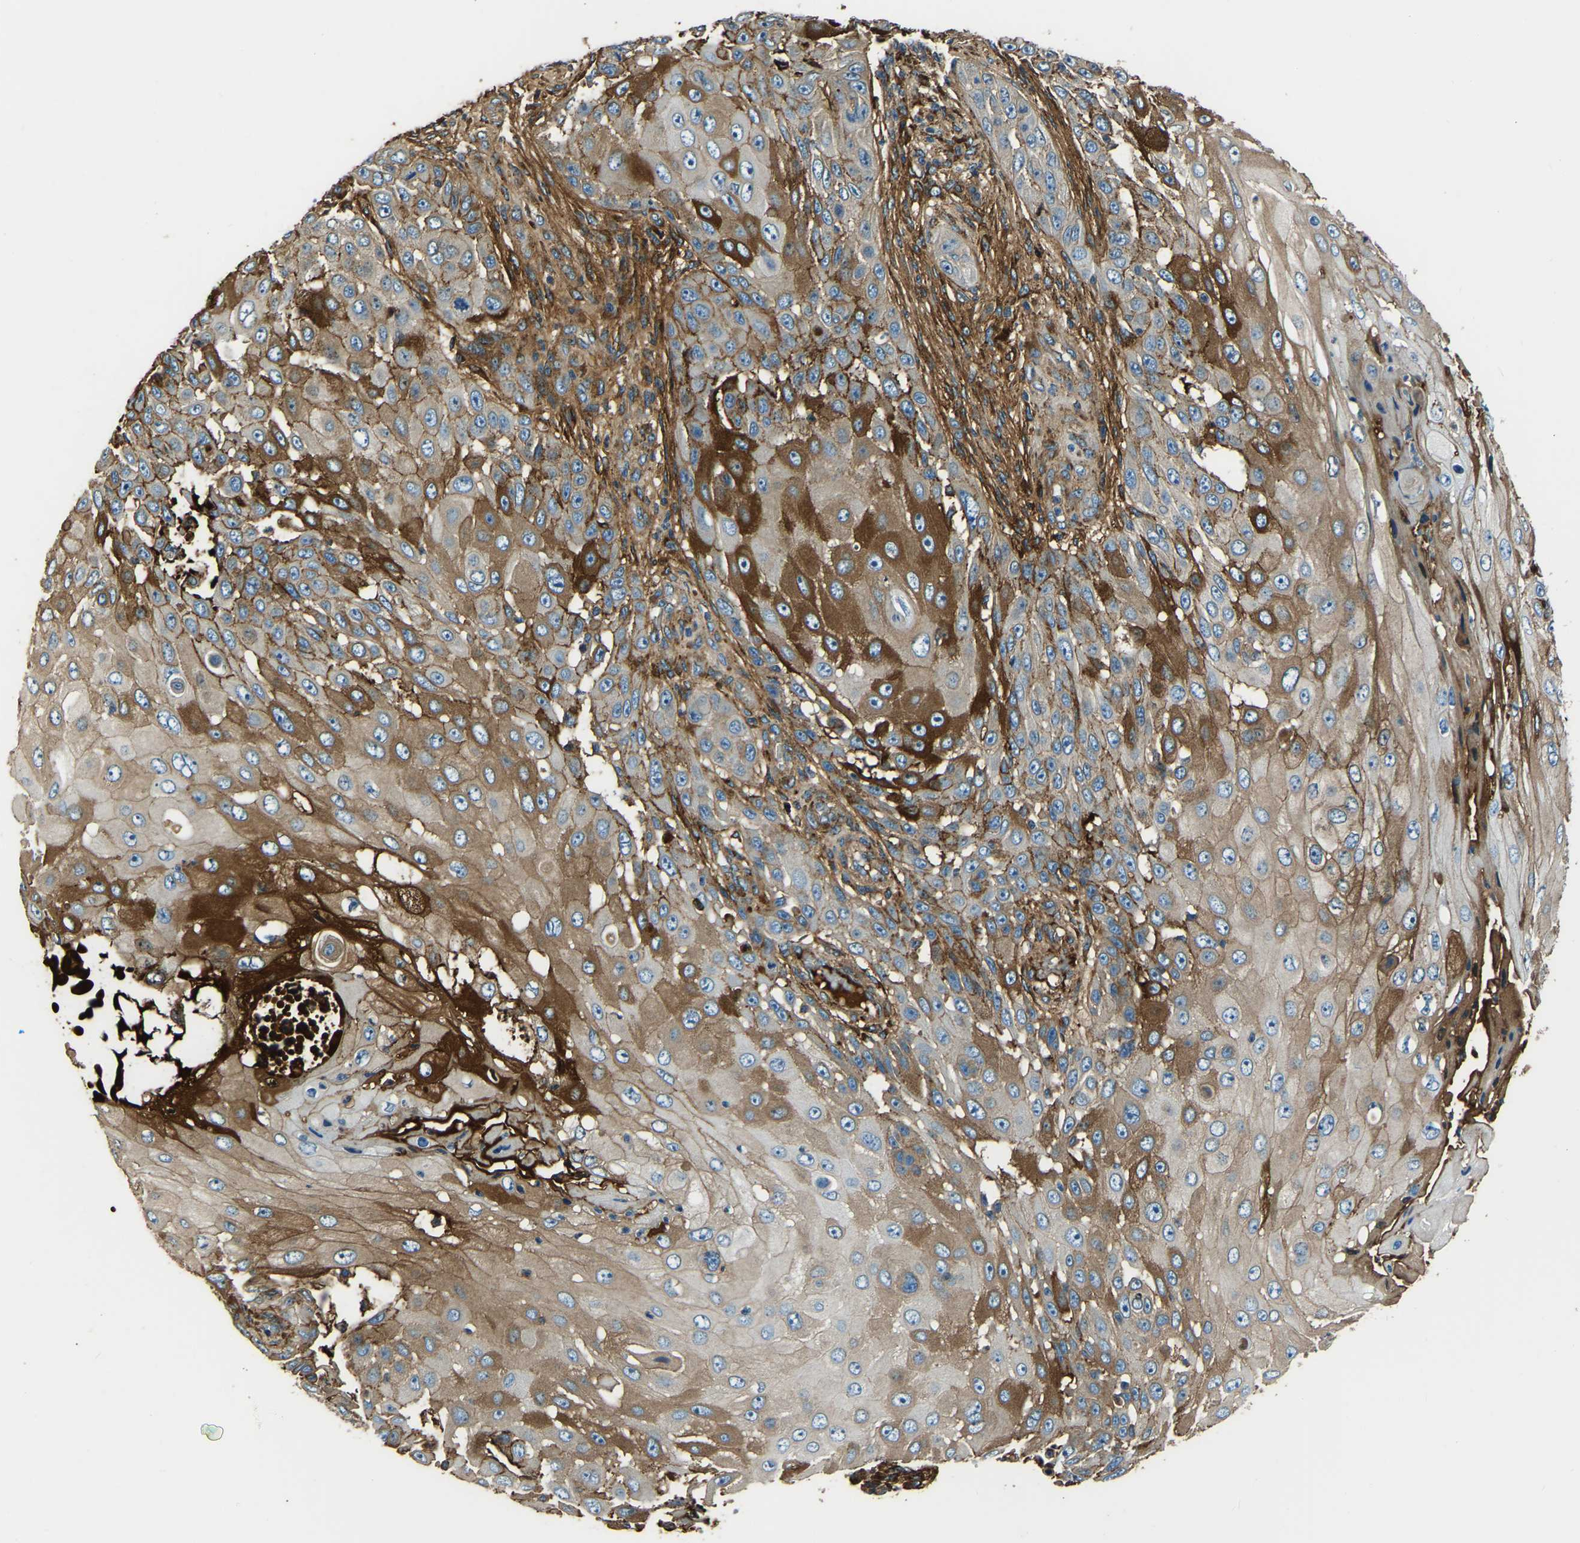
{"staining": {"intensity": "moderate", "quantity": ">75%", "location": "cytoplasmic/membranous"}, "tissue": "skin cancer", "cell_type": "Tumor cells", "image_type": "cancer", "snomed": [{"axis": "morphology", "description": "Squamous cell carcinoma, NOS"}, {"axis": "topography", "description": "Skin"}], "caption": "Human skin cancer (squamous cell carcinoma) stained for a protein (brown) reveals moderate cytoplasmic/membranous positive positivity in approximately >75% of tumor cells.", "gene": "COL3A1", "patient": {"sex": "female", "age": 44}}